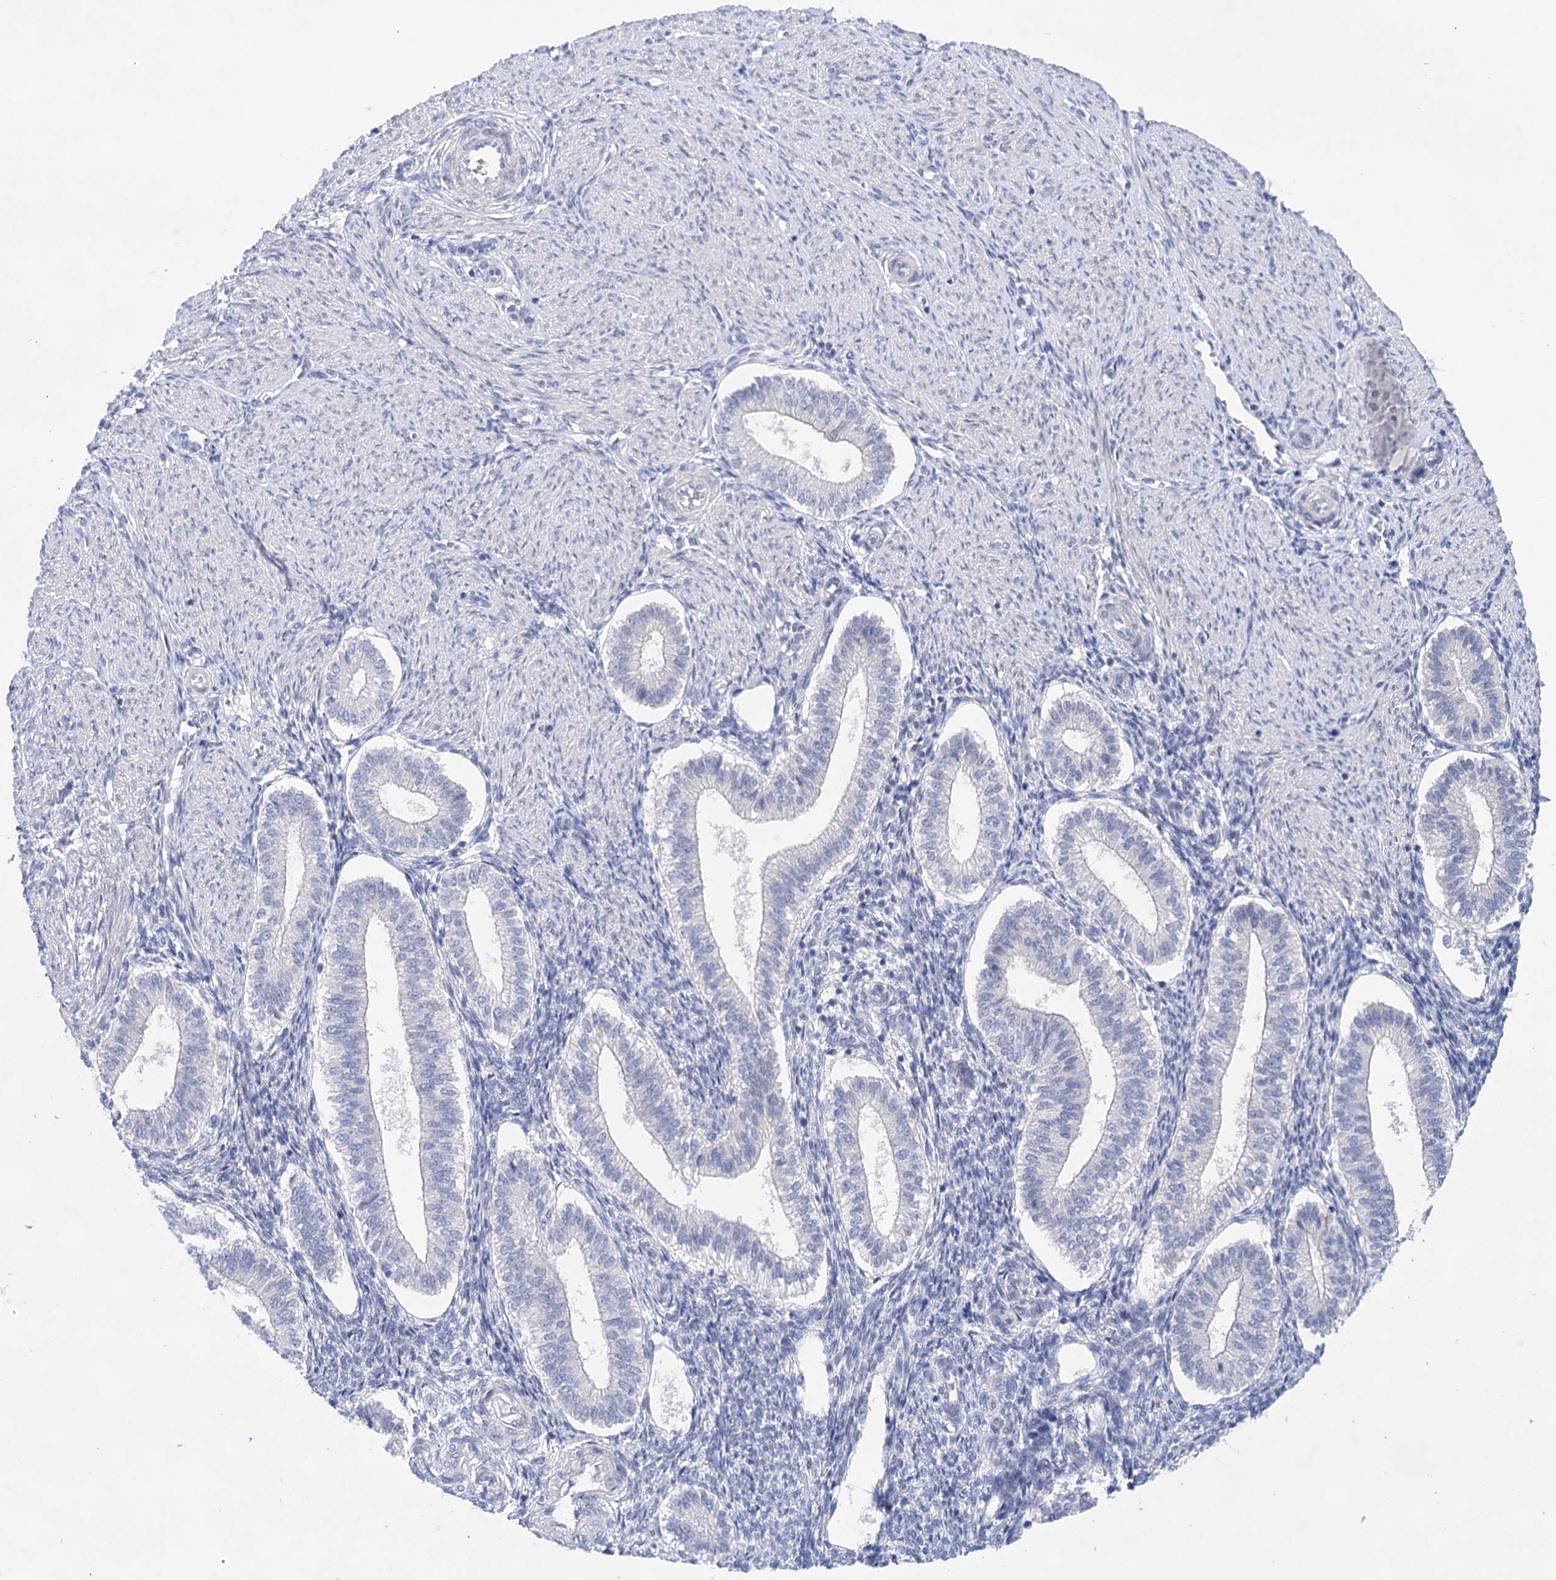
{"staining": {"intensity": "negative", "quantity": "none", "location": "none"}, "tissue": "endometrium", "cell_type": "Cells in endometrial stroma", "image_type": "normal", "snomed": [{"axis": "morphology", "description": "Normal tissue, NOS"}, {"axis": "topography", "description": "Endometrium"}], "caption": "Protein analysis of normal endometrium shows no significant expression in cells in endometrial stroma.", "gene": "LALBA", "patient": {"sex": "female", "age": 25}}